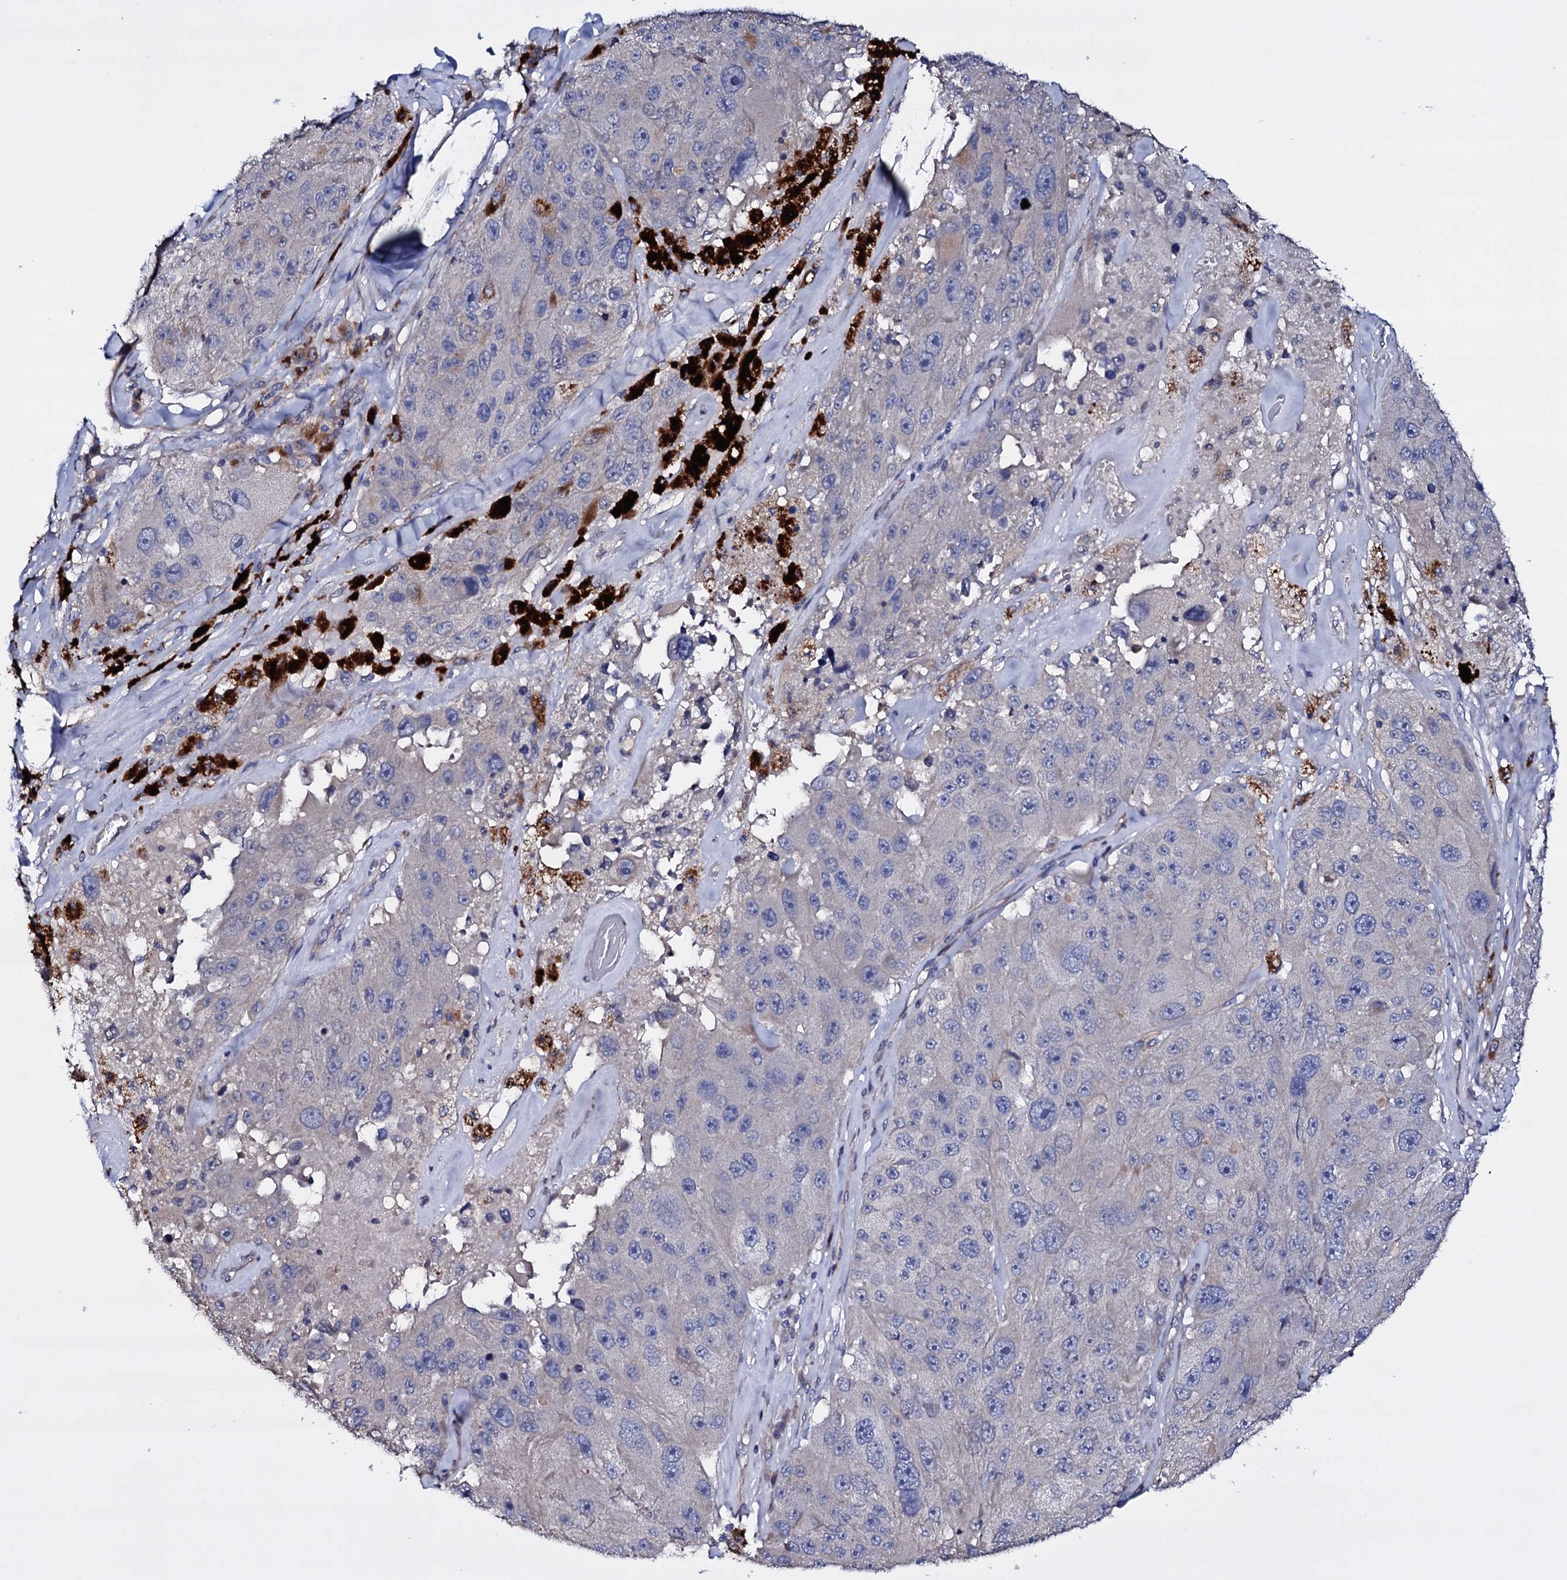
{"staining": {"intensity": "negative", "quantity": "none", "location": "none"}, "tissue": "melanoma", "cell_type": "Tumor cells", "image_type": "cancer", "snomed": [{"axis": "morphology", "description": "Malignant melanoma, Metastatic site"}, {"axis": "topography", "description": "Lymph node"}], "caption": "Tumor cells are negative for protein expression in human malignant melanoma (metastatic site).", "gene": "BCL2L14", "patient": {"sex": "male", "age": 62}}